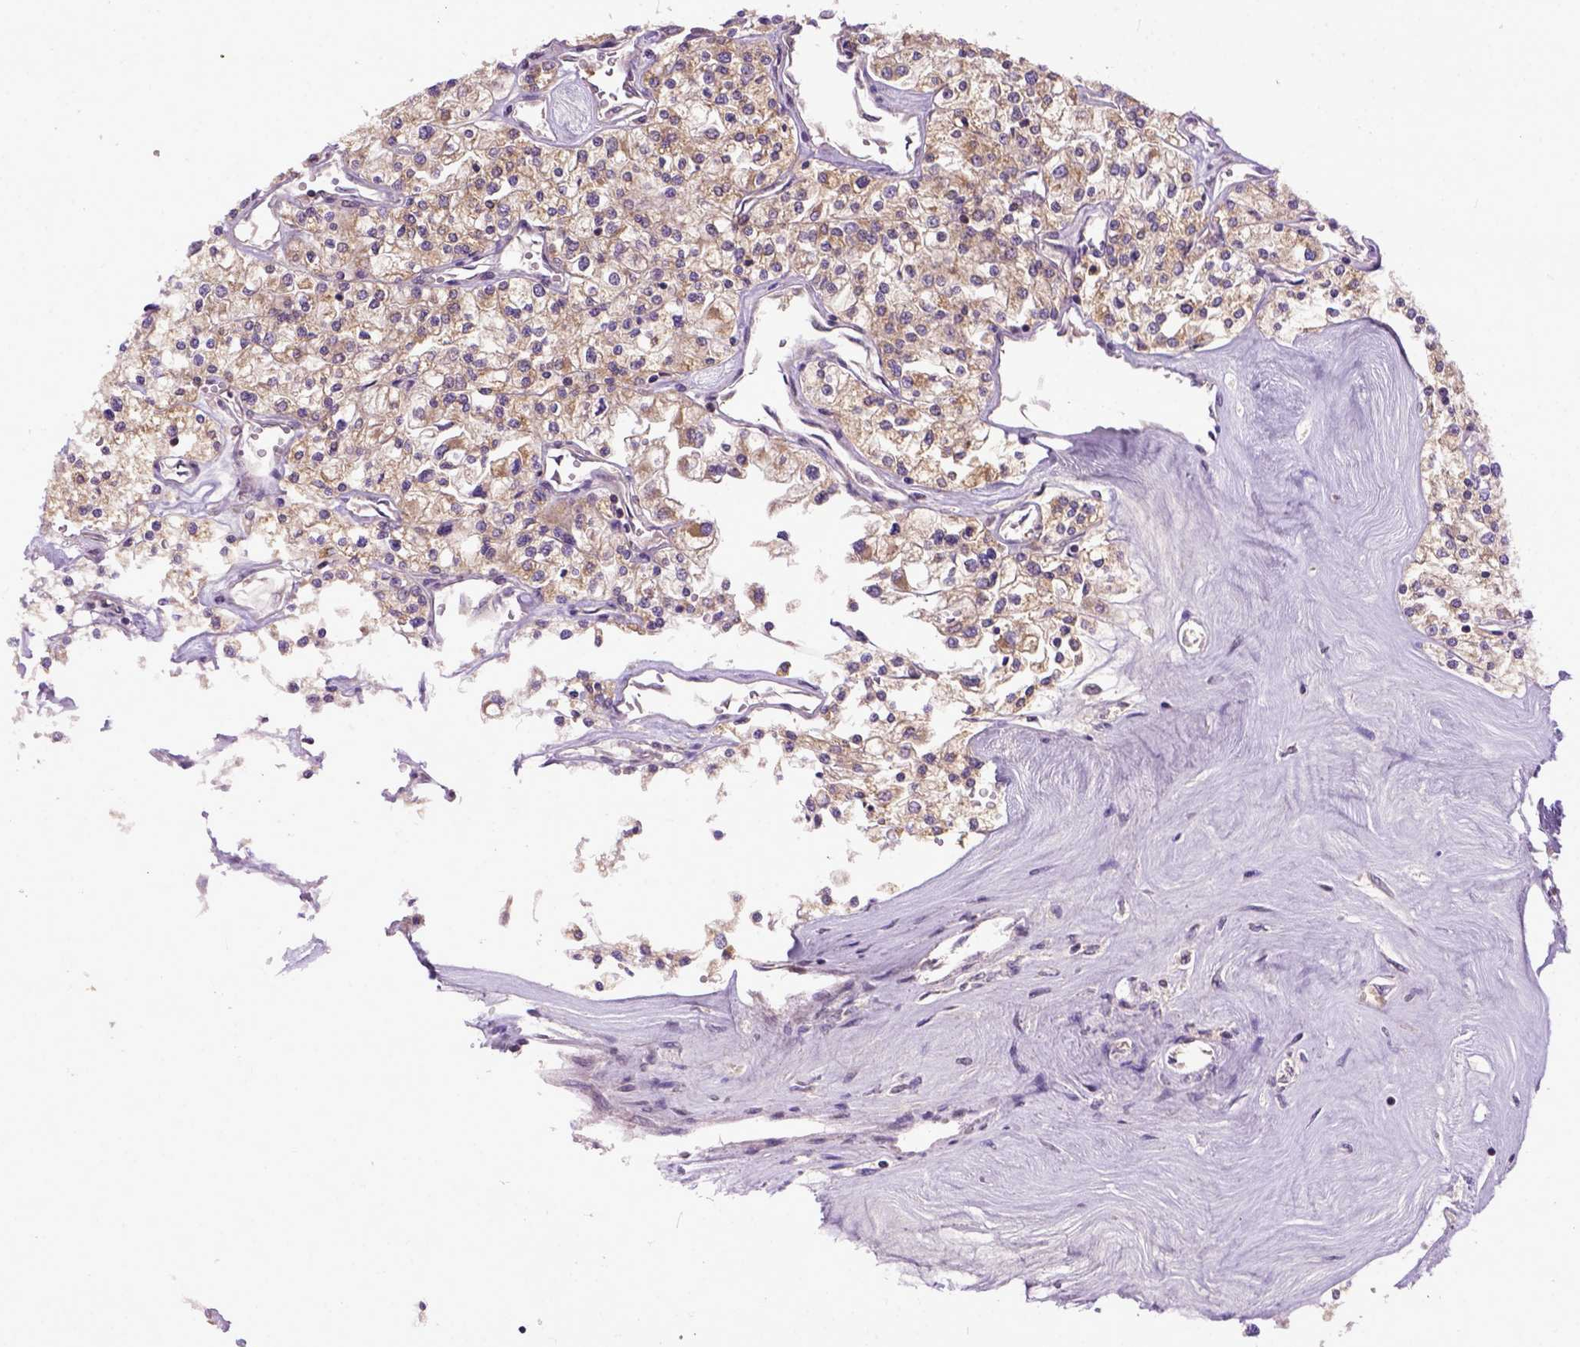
{"staining": {"intensity": "moderate", "quantity": "25%-75%", "location": "cytoplasmic/membranous"}, "tissue": "renal cancer", "cell_type": "Tumor cells", "image_type": "cancer", "snomed": [{"axis": "morphology", "description": "Adenocarcinoma, NOS"}, {"axis": "topography", "description": "Kidney"}], "caption": "Approximately 25%-75% of tumor cells in renal cancer (adenocarcinoma) show moderate cytoplasmic/membranous protein staining as visualized by brown immunohistochemical staining.", "gene": "CPNE1", "patient": {"sex": "male", "age": 80}}